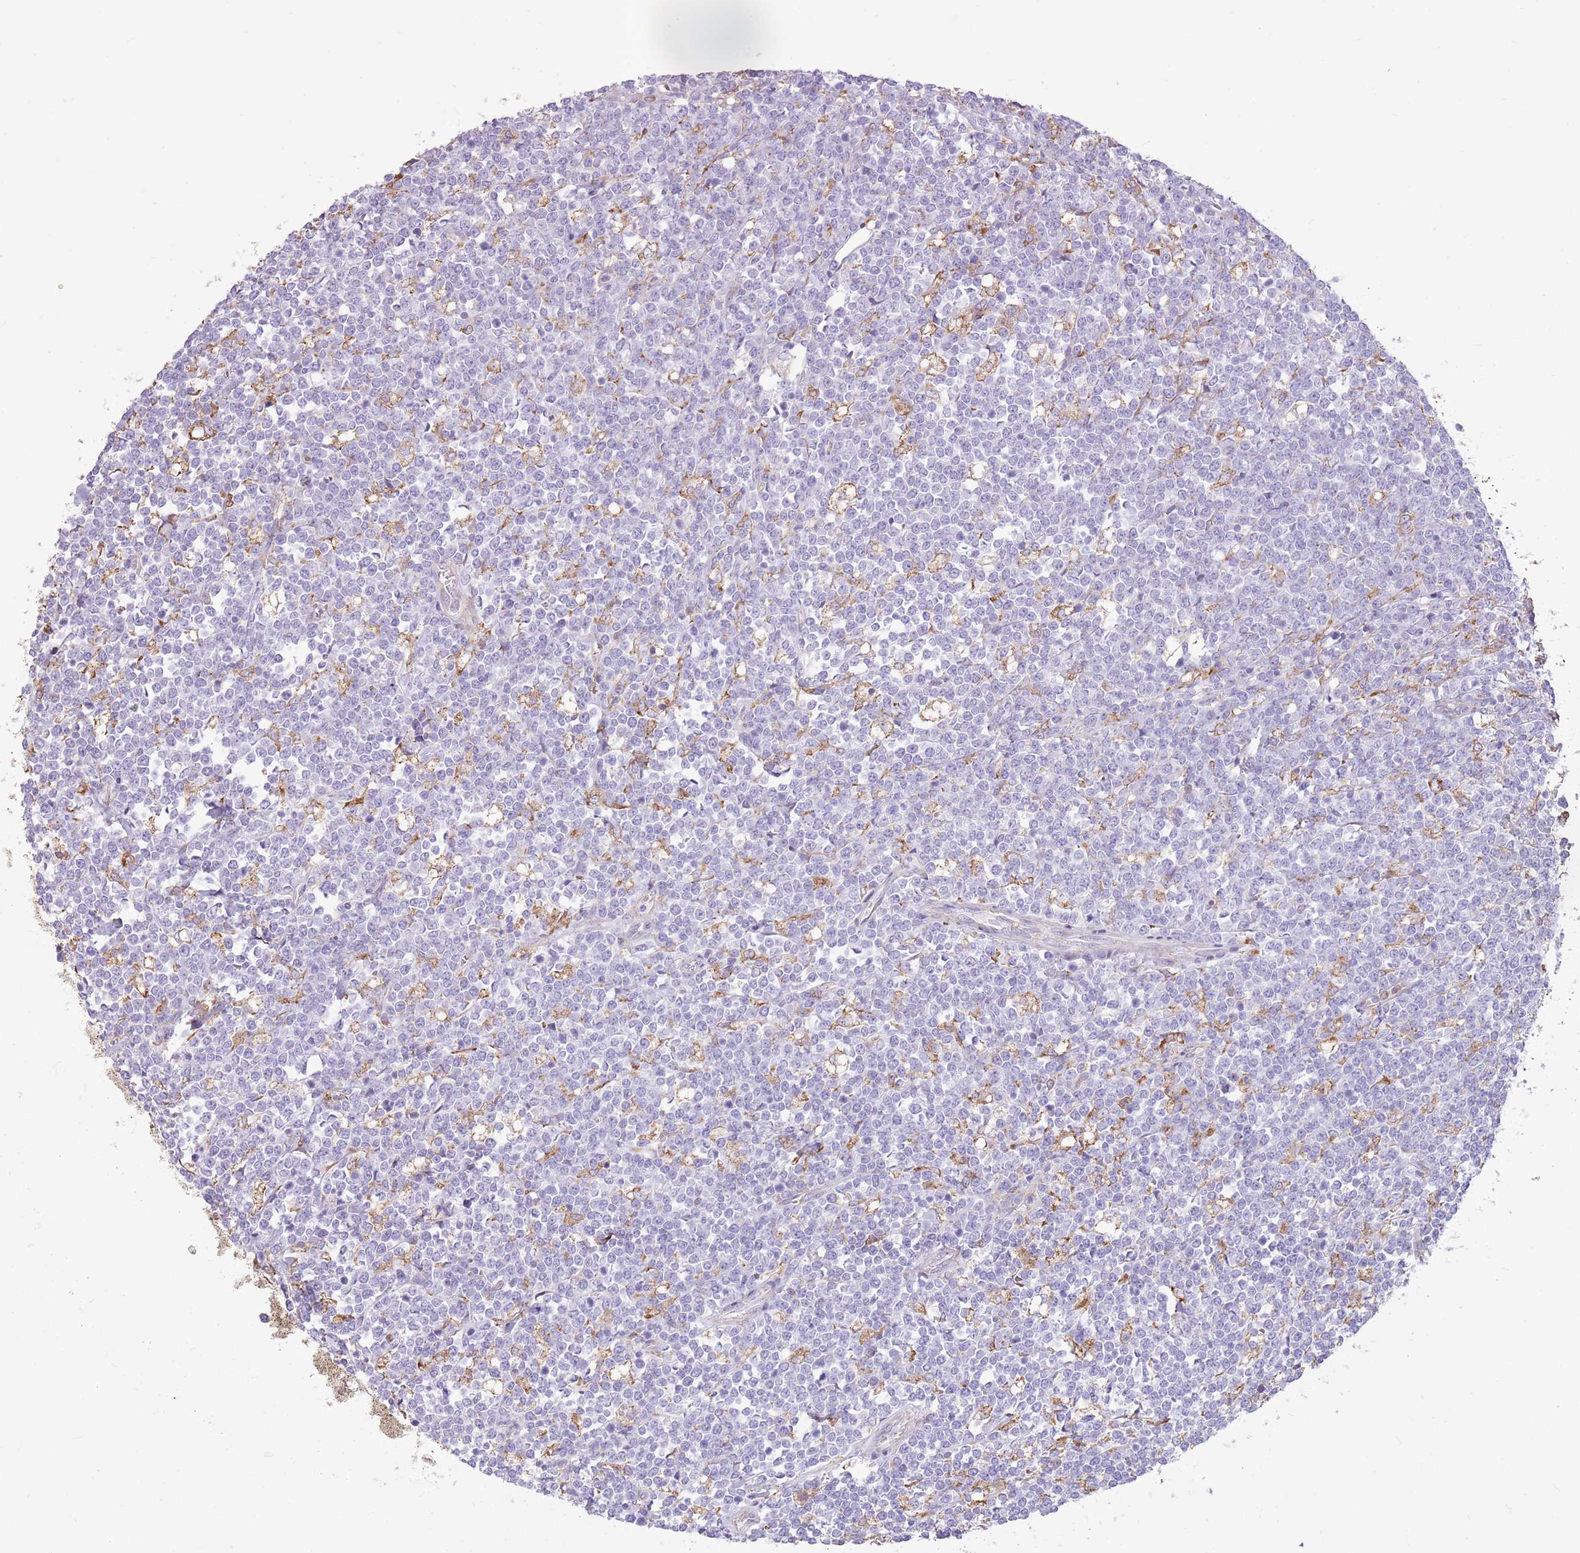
{"staining": {"intensity": "negative", "quantity": "none", "location": "none"}, "tissue": "lymphoma", "cell_type": "Tumor cells", "image_type": "cancer", "snomed": [{"axis": "morphology", "description": "Malignant lymphoma, non-Hodgkin's type, High grade"}, {"axis": "topography", "description": "Small intestine"}], "caption": "Immunohistochemical staining of lymphoma reveals no significant staining in tumor cells. (DAB (3,3'-diaminobenzidine) IHC with hematoxylin counter stain).", "gene": "KCTD19", "patient": {"sex": "male", "age": 8}}